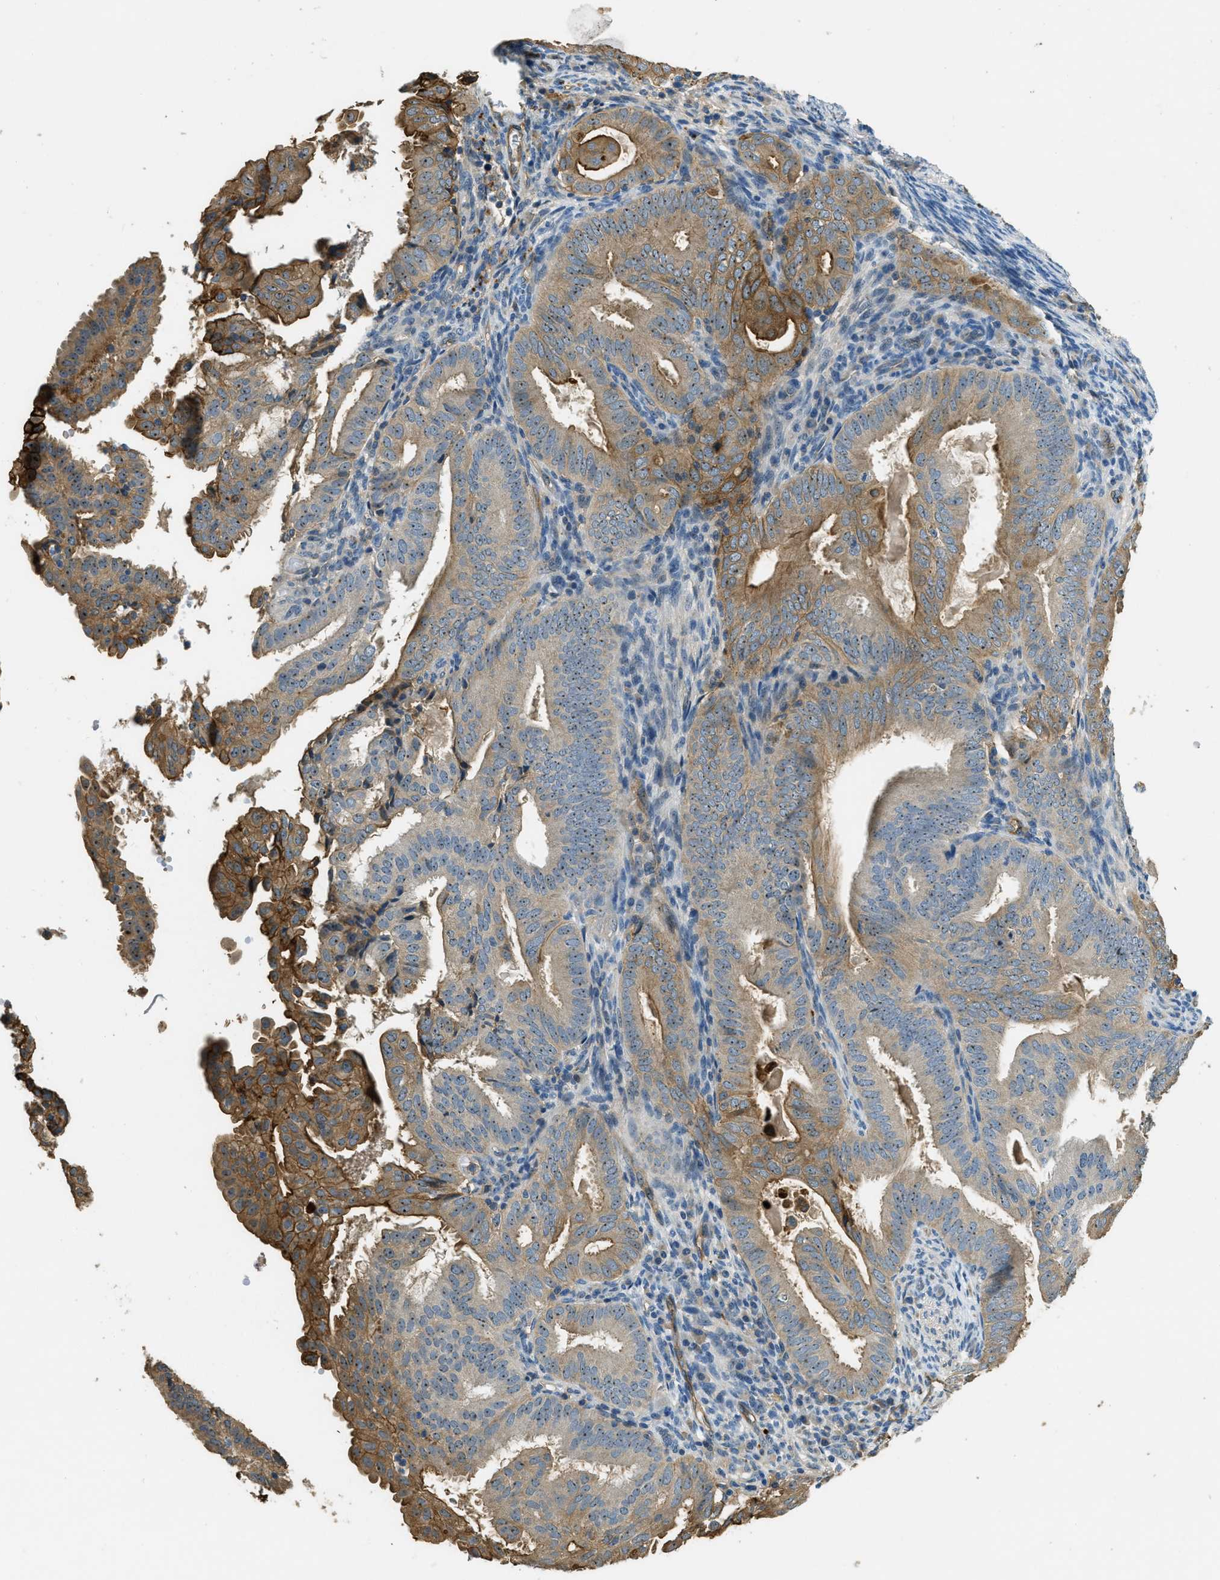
{"staining": {"intensity": "moderate", "quantity": ">75%", "location": "cytoplasmic/membranous,nuclear"}, "tissue": "endometrial cancer", "cell_type": "Tumor cells", "image_type": "cancer", "snomed": [{"axis": "morphology", "description": "Adenocarcinoma, NOS"}, {"axis": "topography", "description": "Endometrium"}], "caption": "Immunohistochemical staining of human endometrial cancer (adenocarcinoma) exhibits moderate cytoplasmic/membranous and nuclear protein positivity in approximately >75% of tumor cells.", "gene": "OSMR", "patient": {"sex": "female", "age": 58}}